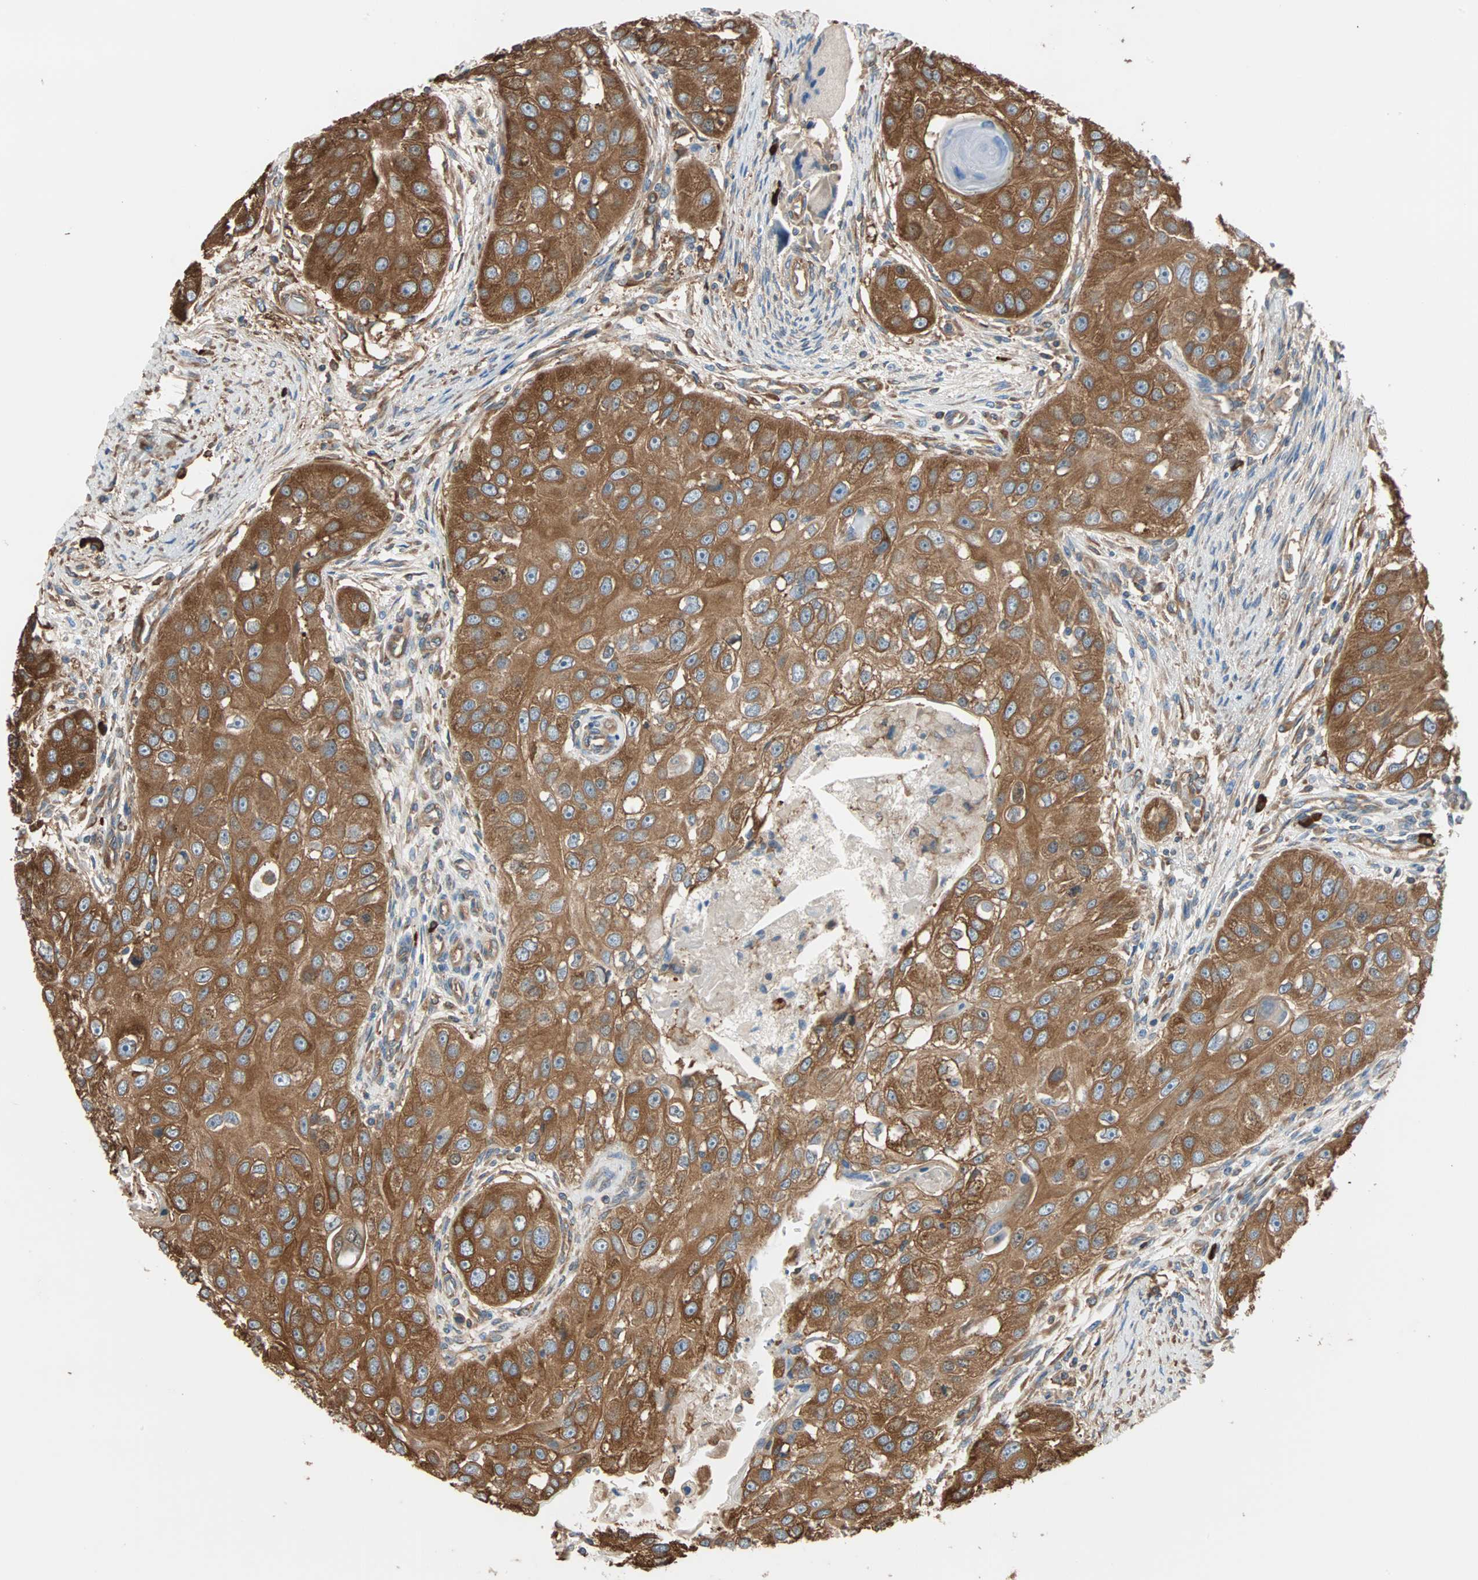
{"staining": {"intensity": "strong", "quantity": ">75%", "location": "cytoplasmic/membranous"}, "tissue": "head and neck cancer", "cell_type": "Tumor cells", "image_type": "cancer", "snomed": [{"axis": "morphology", "description": "Normal tissue, NOS"}, {"axis": "morphology", "description": "Squamous cell carcinoma, NOS"}, {"axis": "topography", "description": "Skeletal muscle"}, {"axis": "topography", "description": "Head-Neck"}], "caption": "A high-resolution photomicrograph shows immunohistochemistry staining of head and neck squamous cell carcinoma, which displays strong cytoplasmic/membranous staining in approximately >75% of tumor cells.", "gene": "EEF2", "patient": {"sex": "male", "age": 51}}